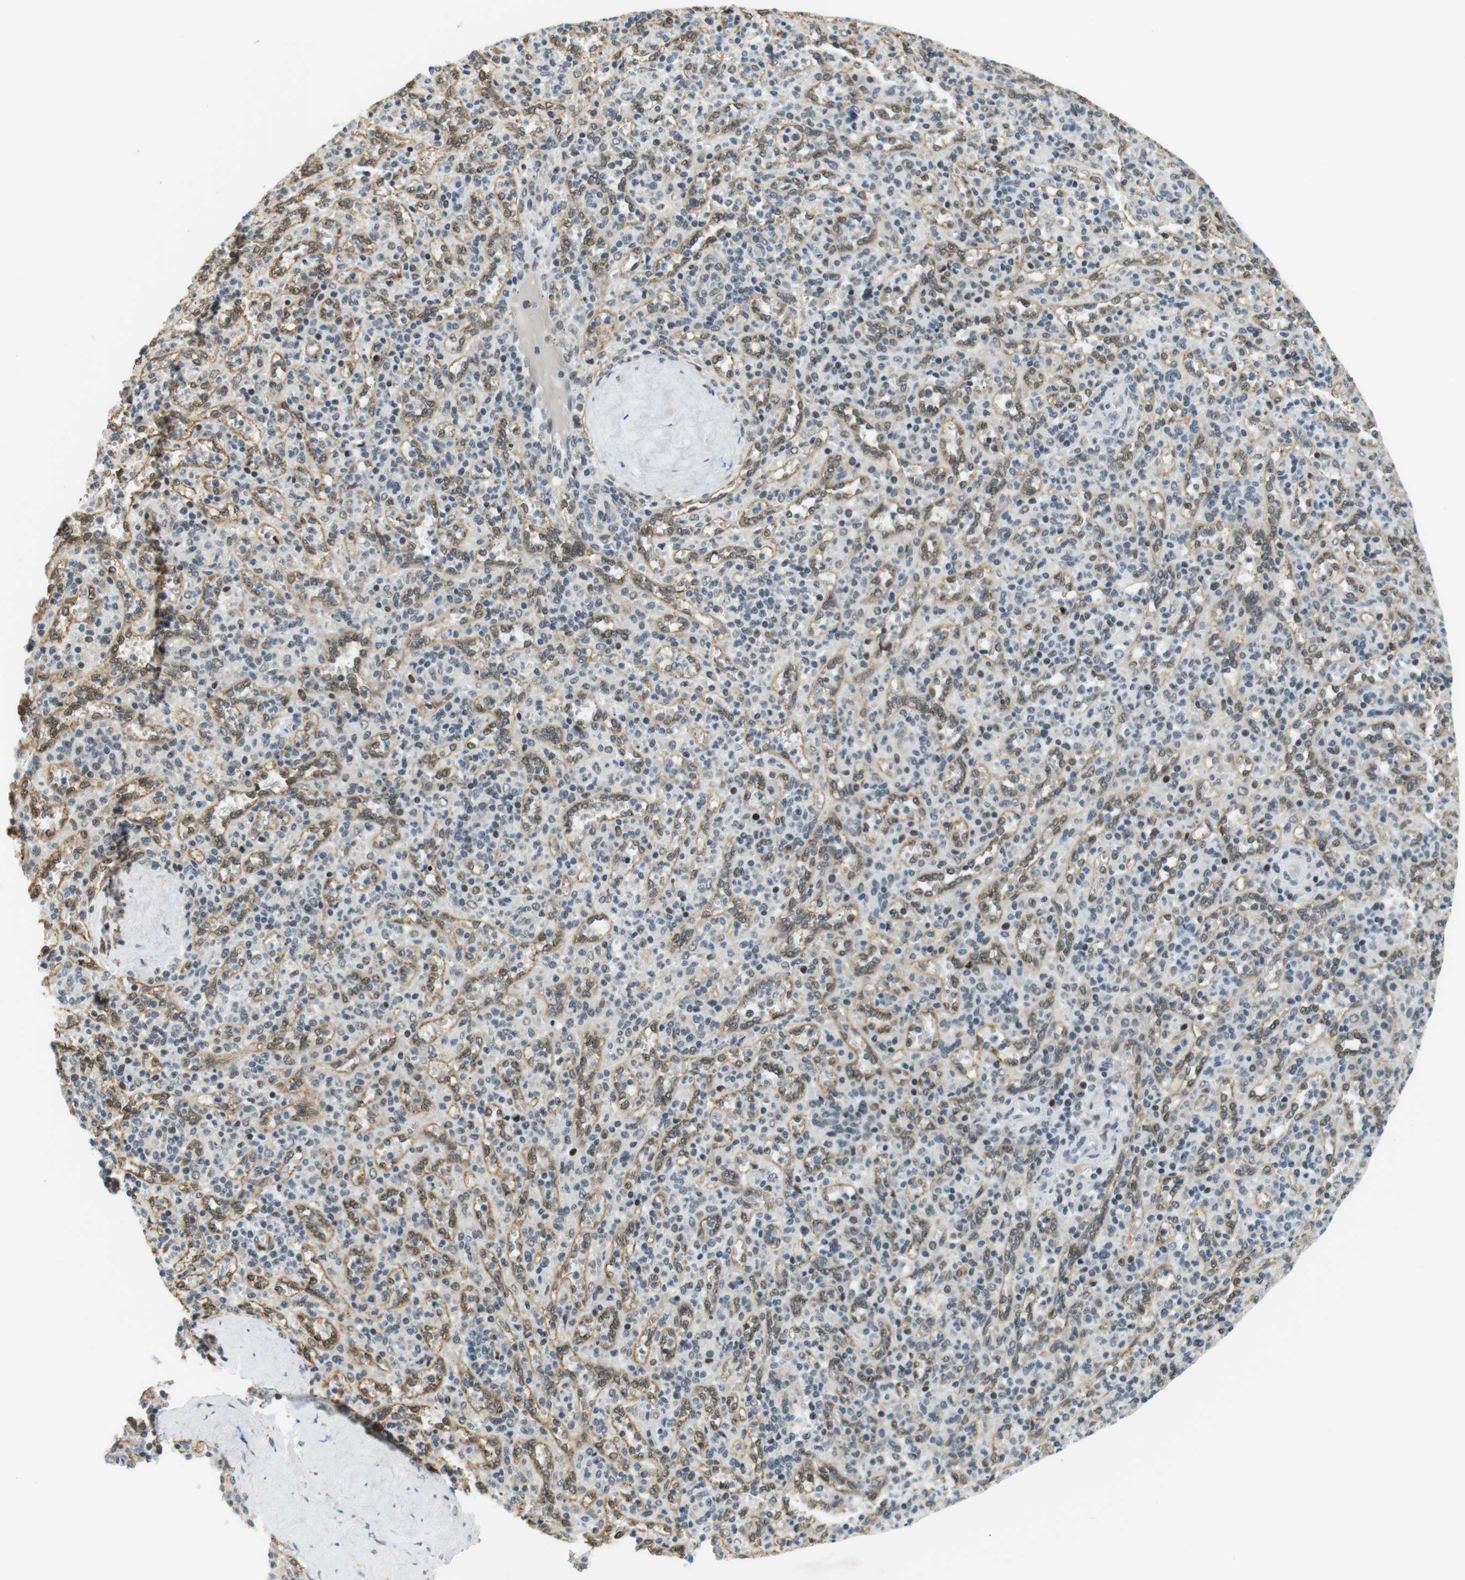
{"staining": {"intensity": "negative", "quantity": "none", "location": "none"}, "tissue": "spleen", "cell_type": "Cells in red pulp", "image_type": "normal", "snomed": [{"axis": "morphology", "description": "Normal tissue, NOS"}, {"axis": "topography", "description": "Spleen"}], "caption": "This is a histopathology image of IHC staining of unremarkable spleen, which shows no staining in cells in red pulp.", "gene": "RNF38", "patient": {"sex": "male", "age": 36}}